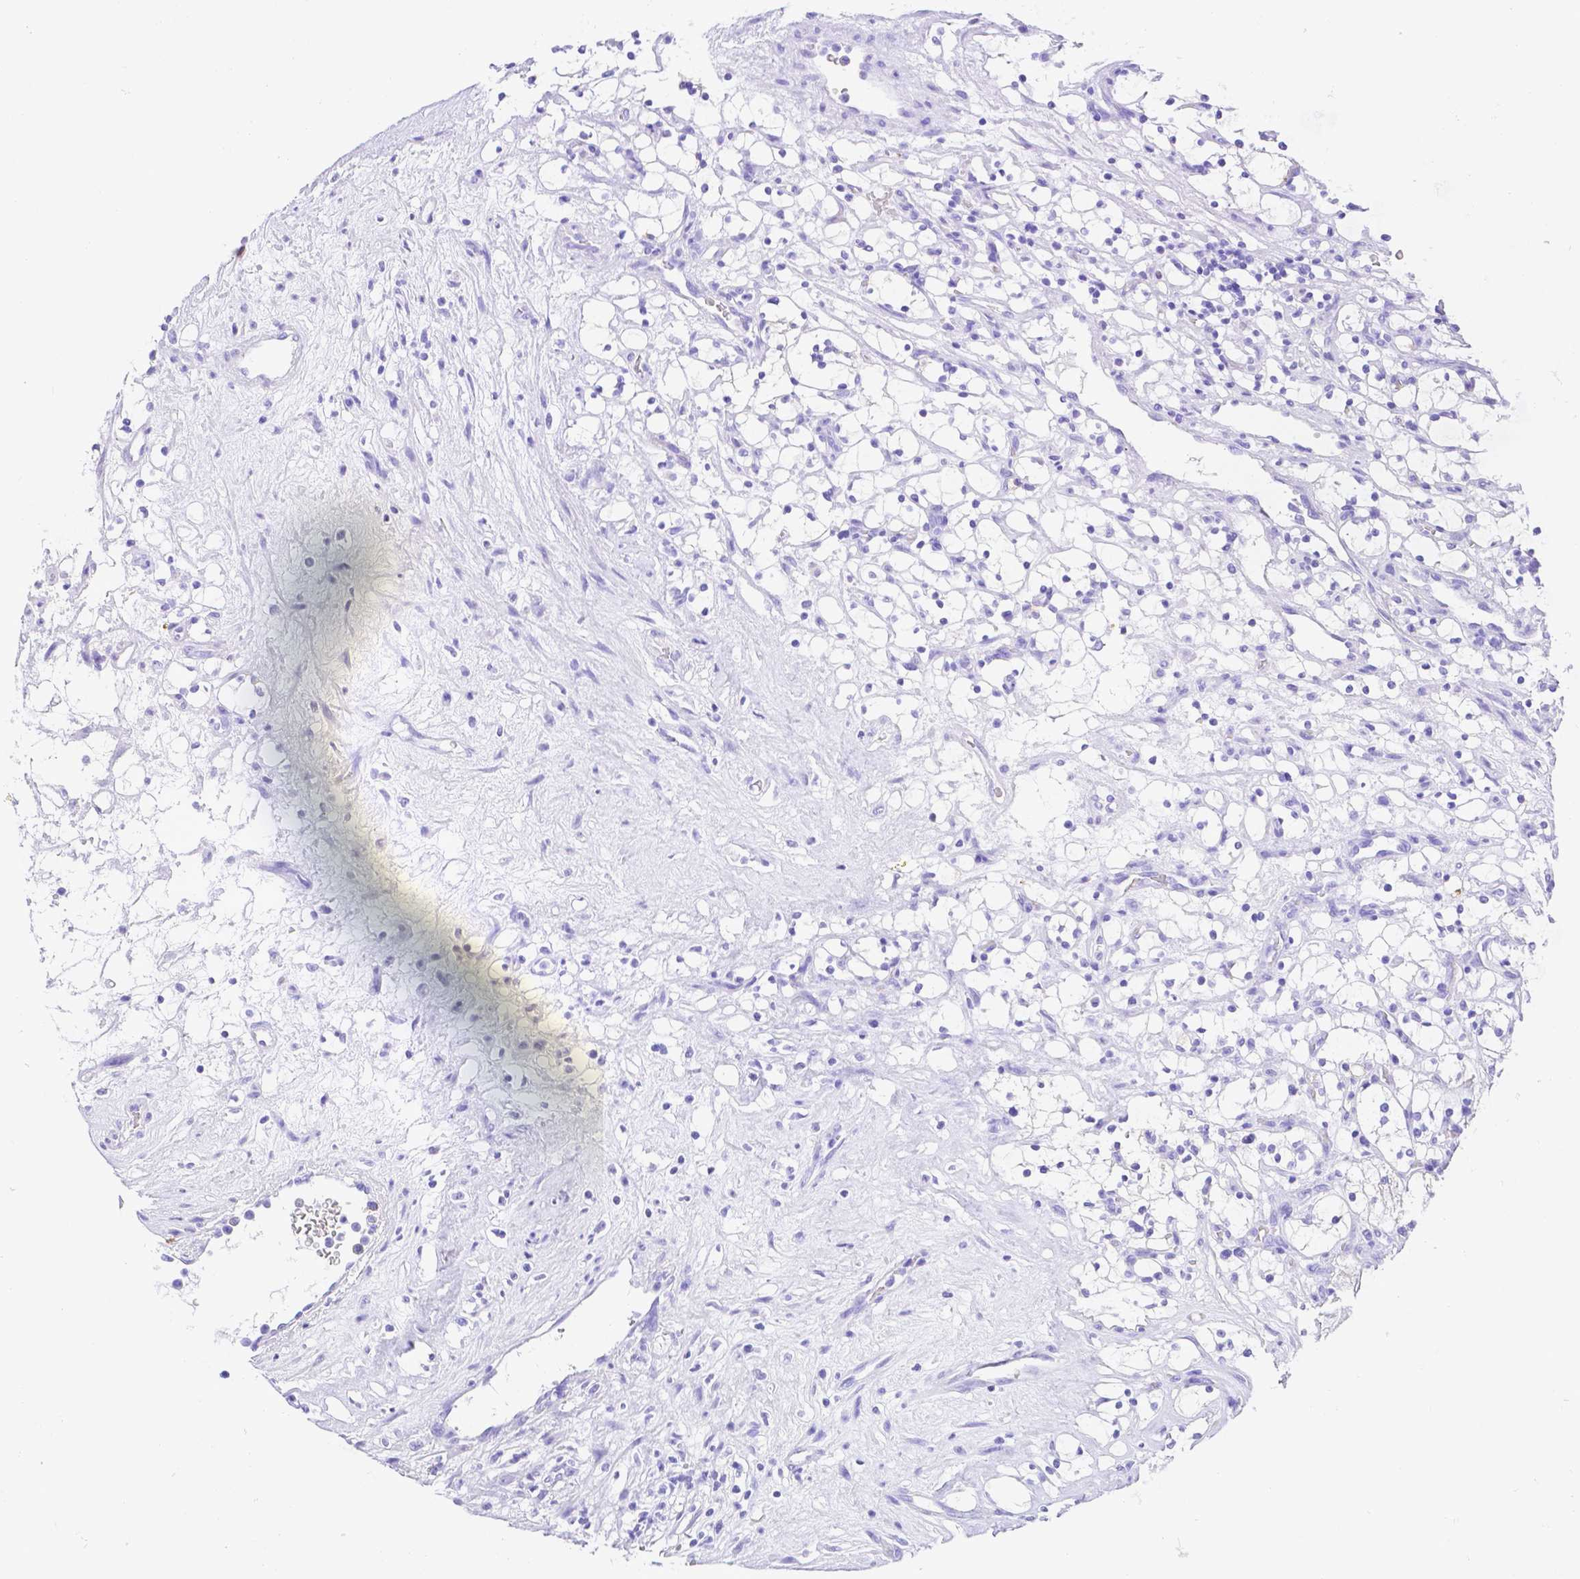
{"staining": {"intensity": "negative", "quantity": "none", "location": "none"}, "tissue": "renal cancer", "cell_type": "Tumor cells", "image_type": "cancer", "snomed": [{"axis": "morphology", "description": "Adenocarcinoma, NOS"}, {"axis": "topography", "description": "Kidney"}], "caption": "Protein analysis of renal adenocarcinoma reveals no significant staining in tumor cells.", "gene": "SMR3A", "patient": {"sex": "female", "age": 69}}